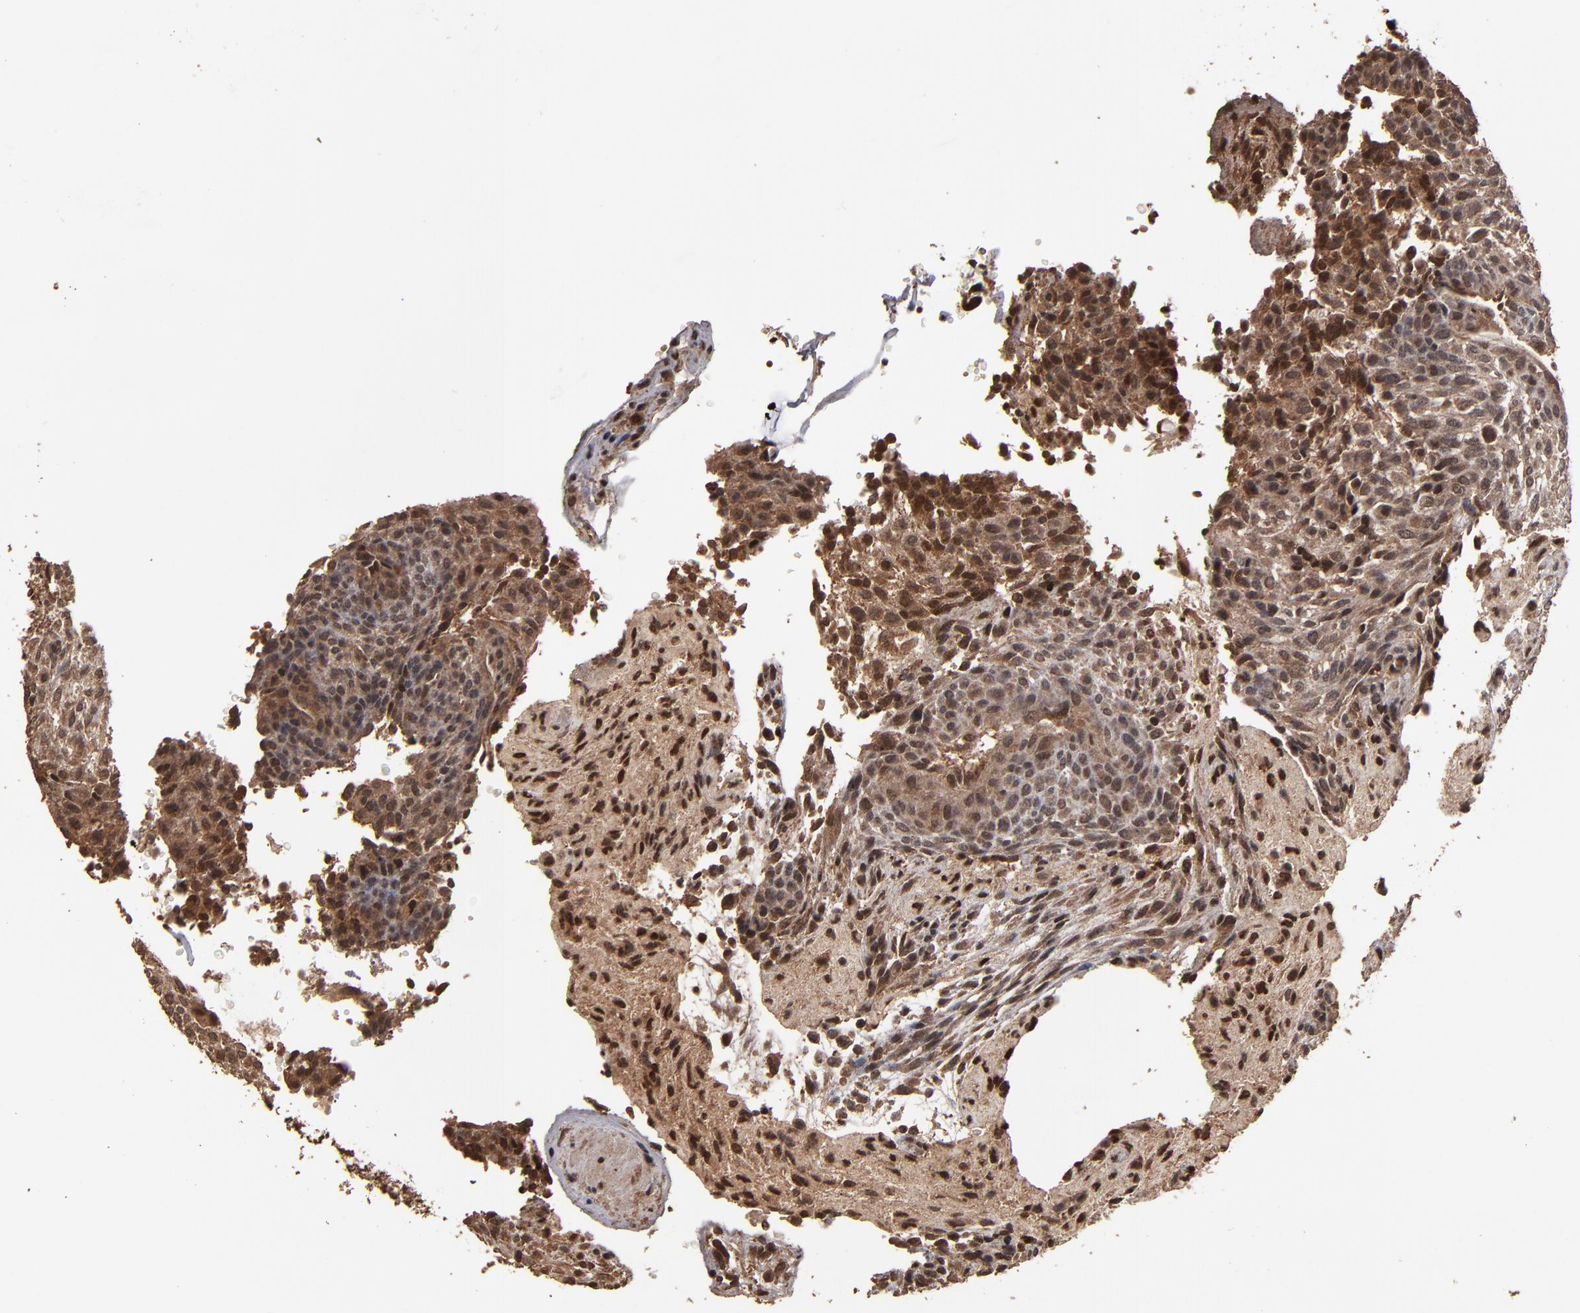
{"staining": {"intensity": "moderate", "quantity": ">75%", "location": "cytoplasmic/membranous,nuclear"}, "tissue": "glioma", "cell_type": "Tumor cells", "image_type": "cancer", "snomed": [{"axis": "morphology", "description": "Glioma, malignant, High grade"}, {"axis": "topography", "description": "Cerebral cortex"}], "caption": "Protein analysis of high-grade glioma (malignant) tissue exhibits moderate cytoplasmic/membranous and nuclear staining in about >75% of tumor cells.", "gene": "NXF2B", "patient": {"sex": "female", "age": 55}}